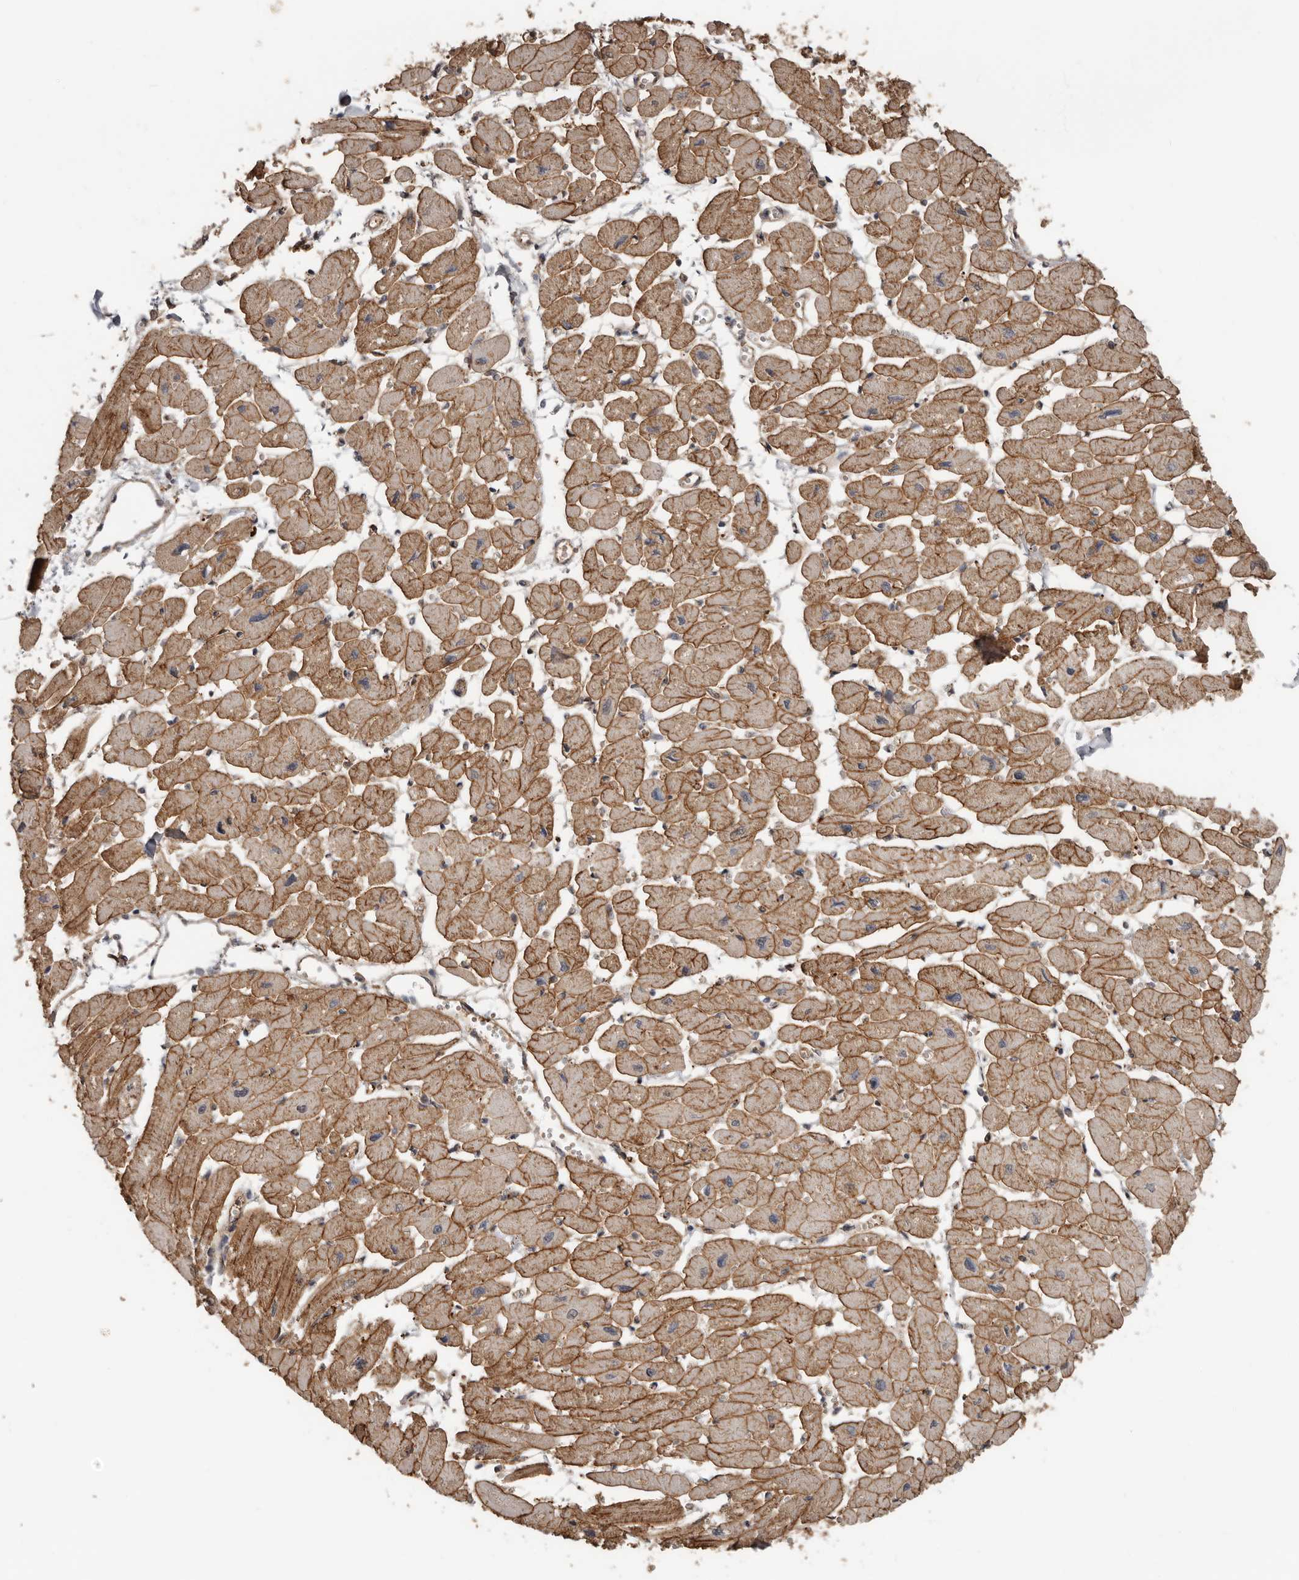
{"staining": {"intensity": "moderate", "quantity": ">75%", "location": "cytoplasmic/membranous"}, "tissue": "heart muscle", "cell_type": "Cardiomyocytes", "image_type": "normal", "snomed": [{"axis": "morphology", "description": "Normal tissue, NOS"}, {"axis": "topography", "description": "Heart"}], "caption": "Immunohistochemical staining of unremarkable heart muscle displays medium levels of moderate cytoplasmic/membranous staining in approximately >75% of cardiomyocytes. The protein is stained brown, and the nuclei are stained in blue (DAB IHC with brightfield microscopy, high magnification).", "gene": "LRGUK", "patient": {"sex": "female", "age": 54}}